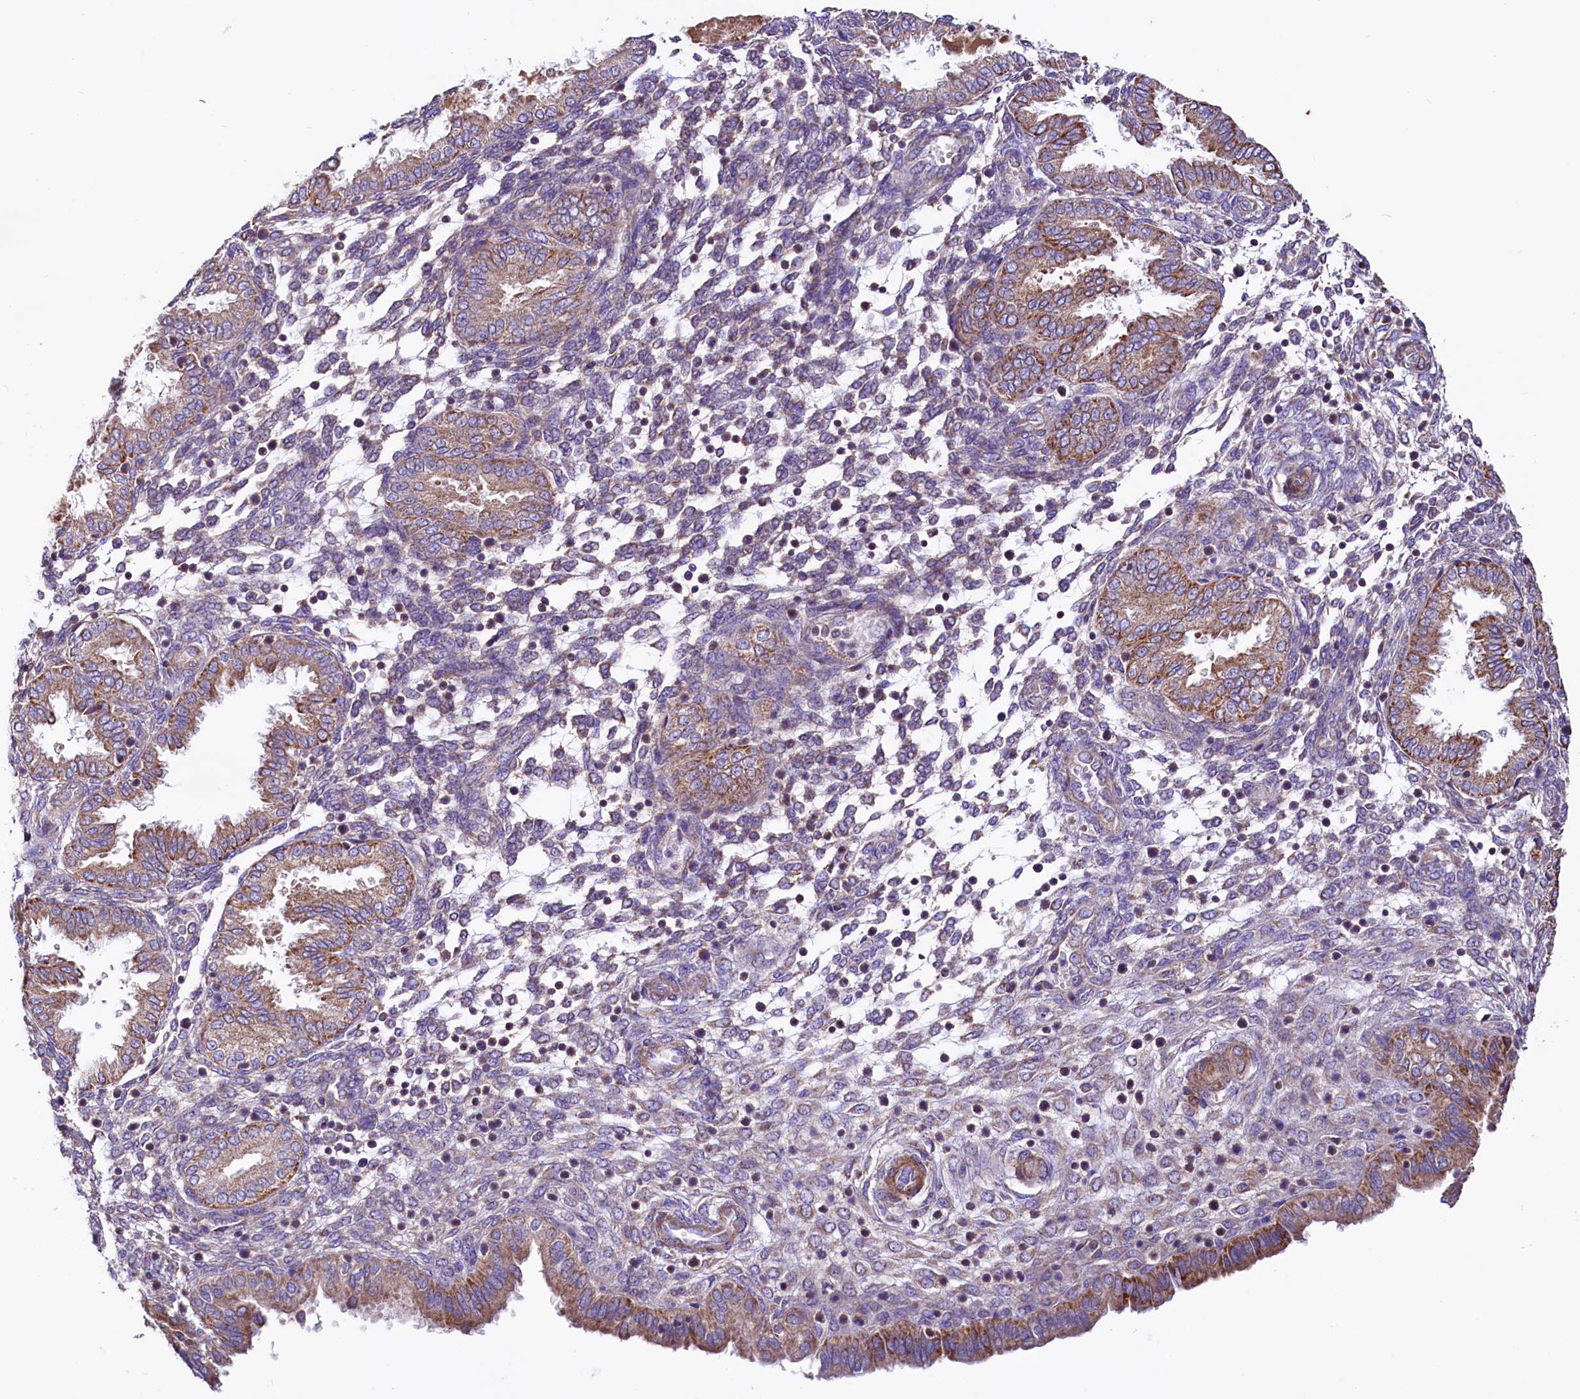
{"staining": {"intensity": "moderate", "quantity": "25%-75%", "location": "cytoplasmic/membranous"}, "tissue": "endometrium", "cell_type": "Cells in endometrial stroma", "image_type": "normal", "snomed": [{"axis": "morphology", "description": "Normal tissue, NOS"}, {"axis": "topography", "description": "Endometrium"}], "caption": "Immunohistochemical staining of benign endometrium displays medium levels of moderate cytoplasmic/membranous positivity in about 25%-75% of cells in endometrial stroma.", "gene": "CIAO3", "patient": {"sex": "female", "age": 33}}